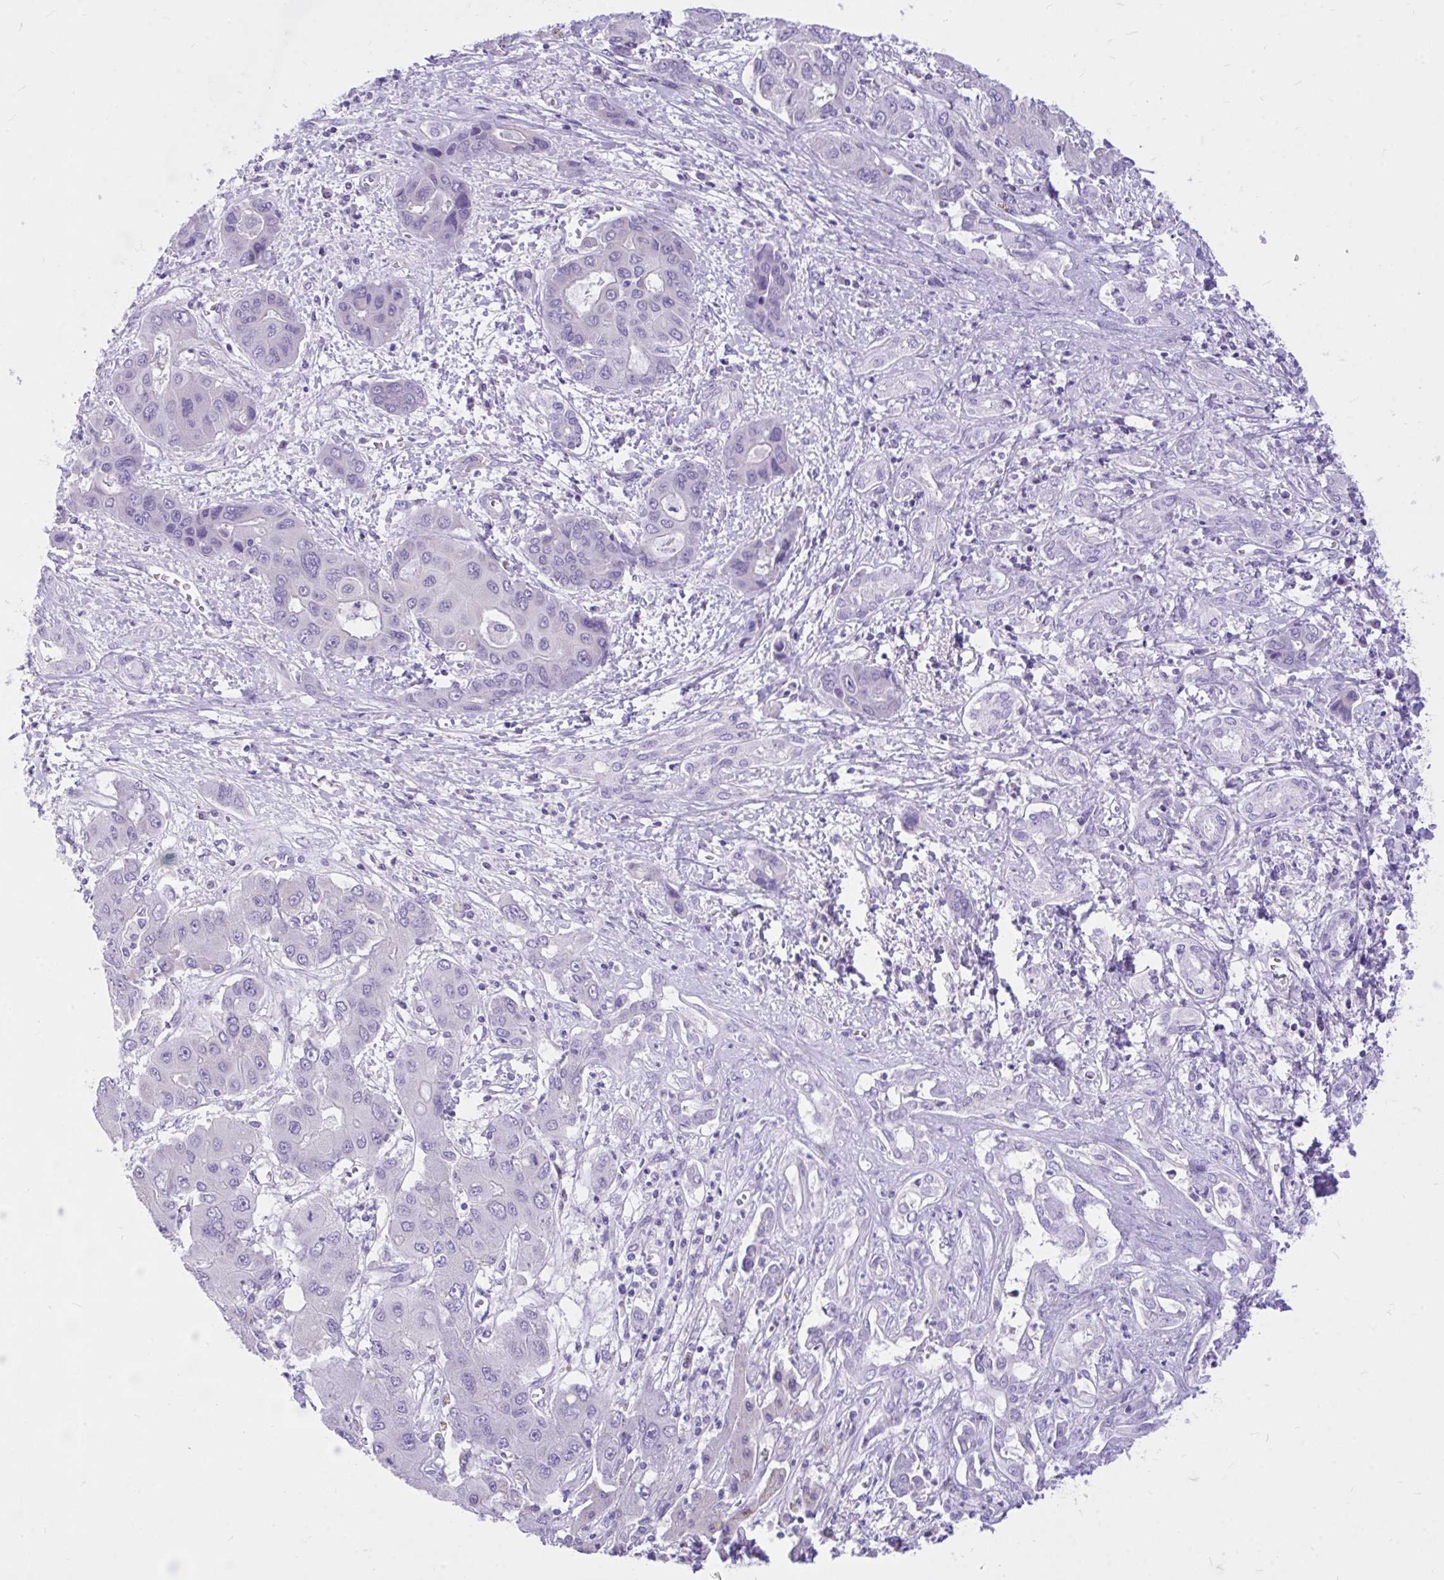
{"staining": {"intensity": "negative", "quantity": "none", "location": "none"}, "tissue": "liver cancer", "cell_type": "Tumor cells", "image_type": "cancer", "snomed": [{"axis": "morphology", "description": "Cholangiocarcinoma"}, {"axis": "topography", "description": "Liver"}], "caption": "A photomicrograph of liver cancer (cholangiocarcinoma) stained for a protein demonstrates no brown staining in tumor cells.", "gene": "MON1A", "patient": {"sex": "male", "age": 67}}